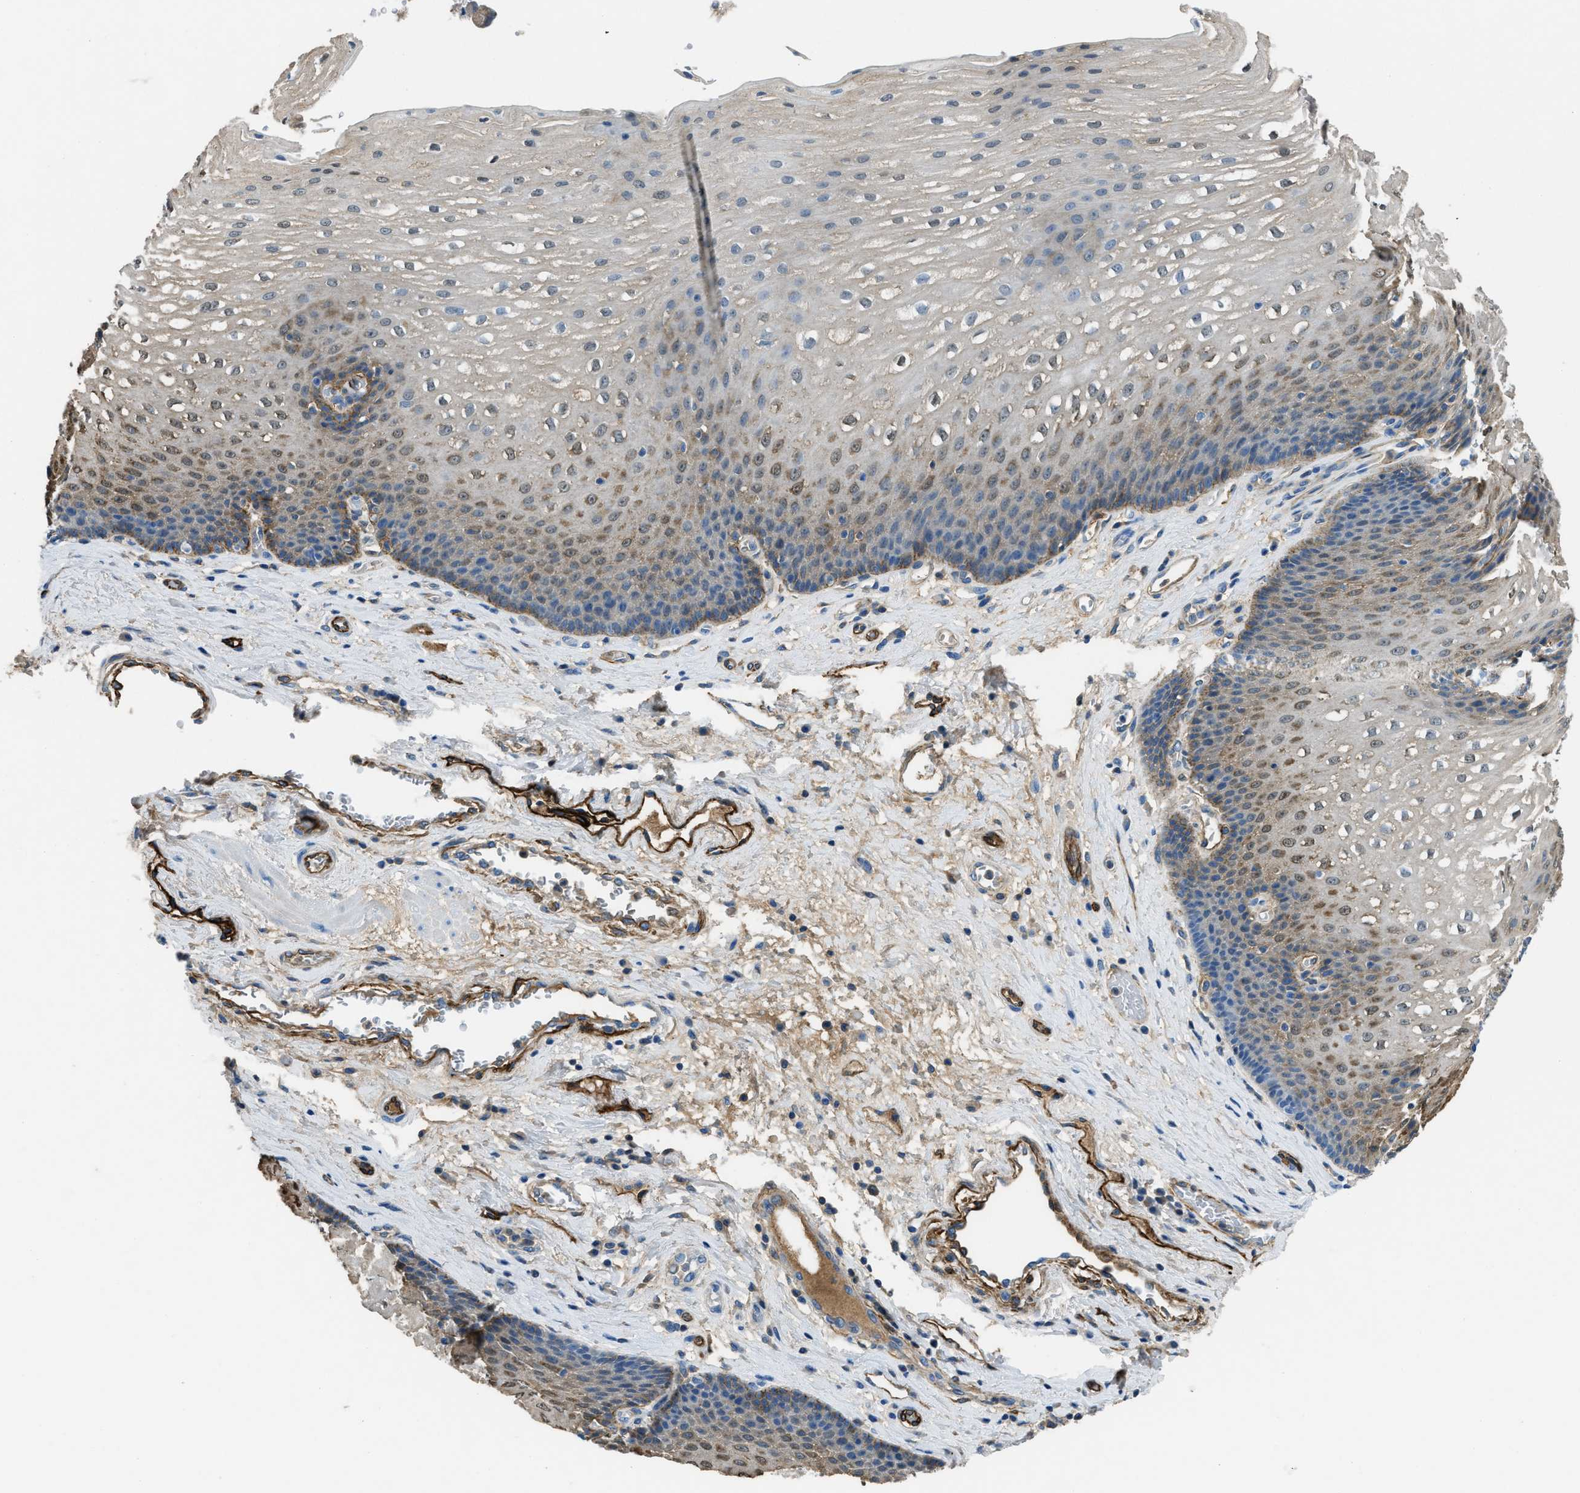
{"staining": {"intensity": "moderate", "quantity": "<25%", "location": "cytoplasmic/membranous"}, "tissue": "esophagus", "cell_type": "Squamous epithelial cells", "image_type": "normal", "snomed": [{"axis": "morphology", "description": "Normal tissue, NOS"}, {"axis": "topography", "description": "Esophagus"}], "caption": "Protein analysis of benign esophagus demonstrates moderate cytoplasmic/membranous staining in about <25% of squamous epithelial cells.", "gene": "SPEG", "patient": {"sex": "male", "age": 48}}